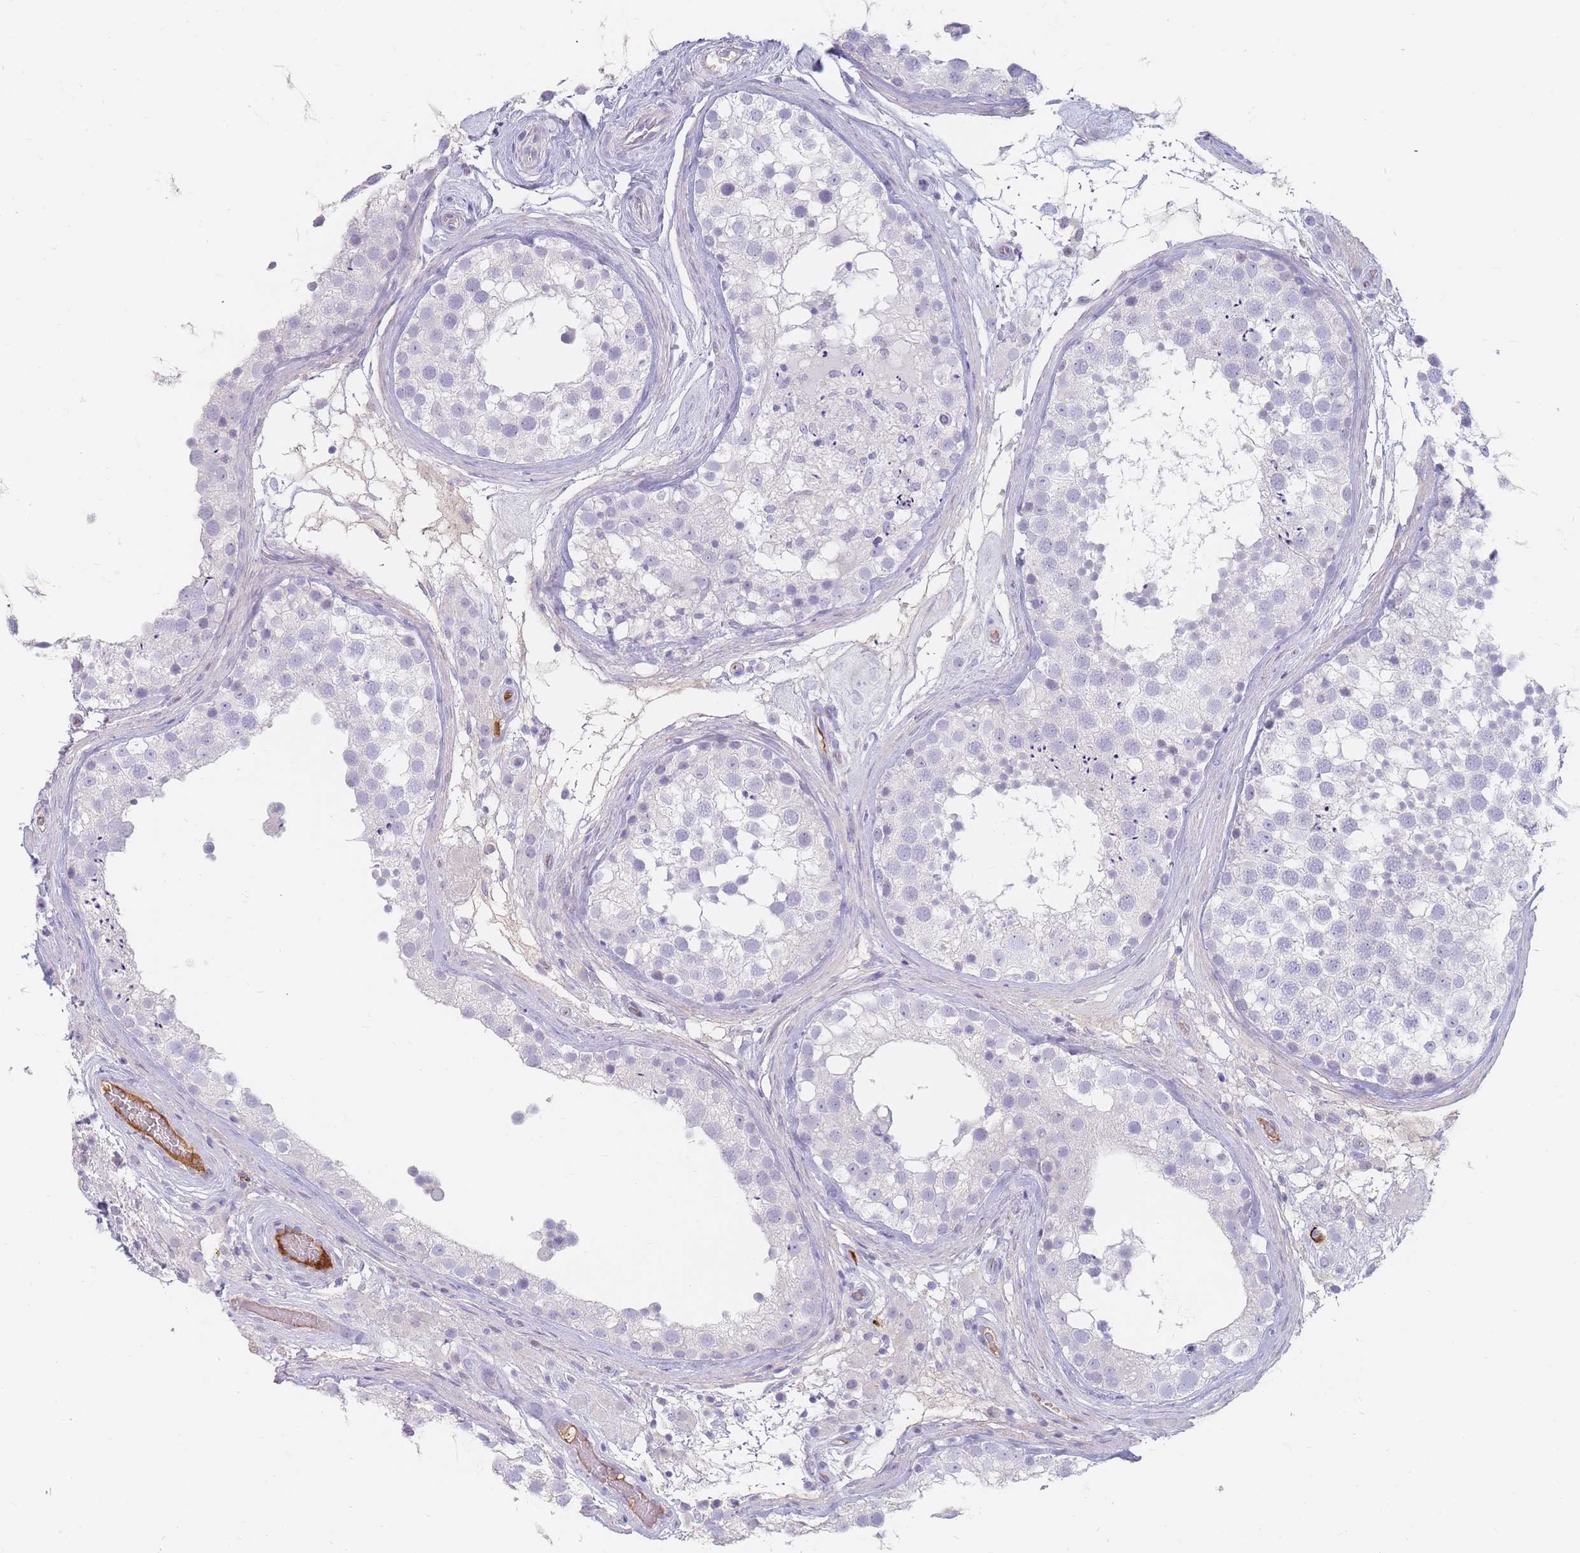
{"staining": {"intensity": "negative", "quantity": "none", "location": "none"}, "tissue": "testis", "cell_type": "Cells in seminiferous ducts", "image_type": "normal", "snomed": [{"axis": "morphology", "description": "Normal tissue, NOS"}, {"axis": "topography", "description": "Testis"}], "caption": "The micrograph reveals no staining of cells in seminiferous ducts in normal testis. (DAB (3,3'-diaminobenzidine) immunohistochemistry (IHC), high magnification).", "gene": "PRG4", "patient": {"sex": "male", "age": 46}}